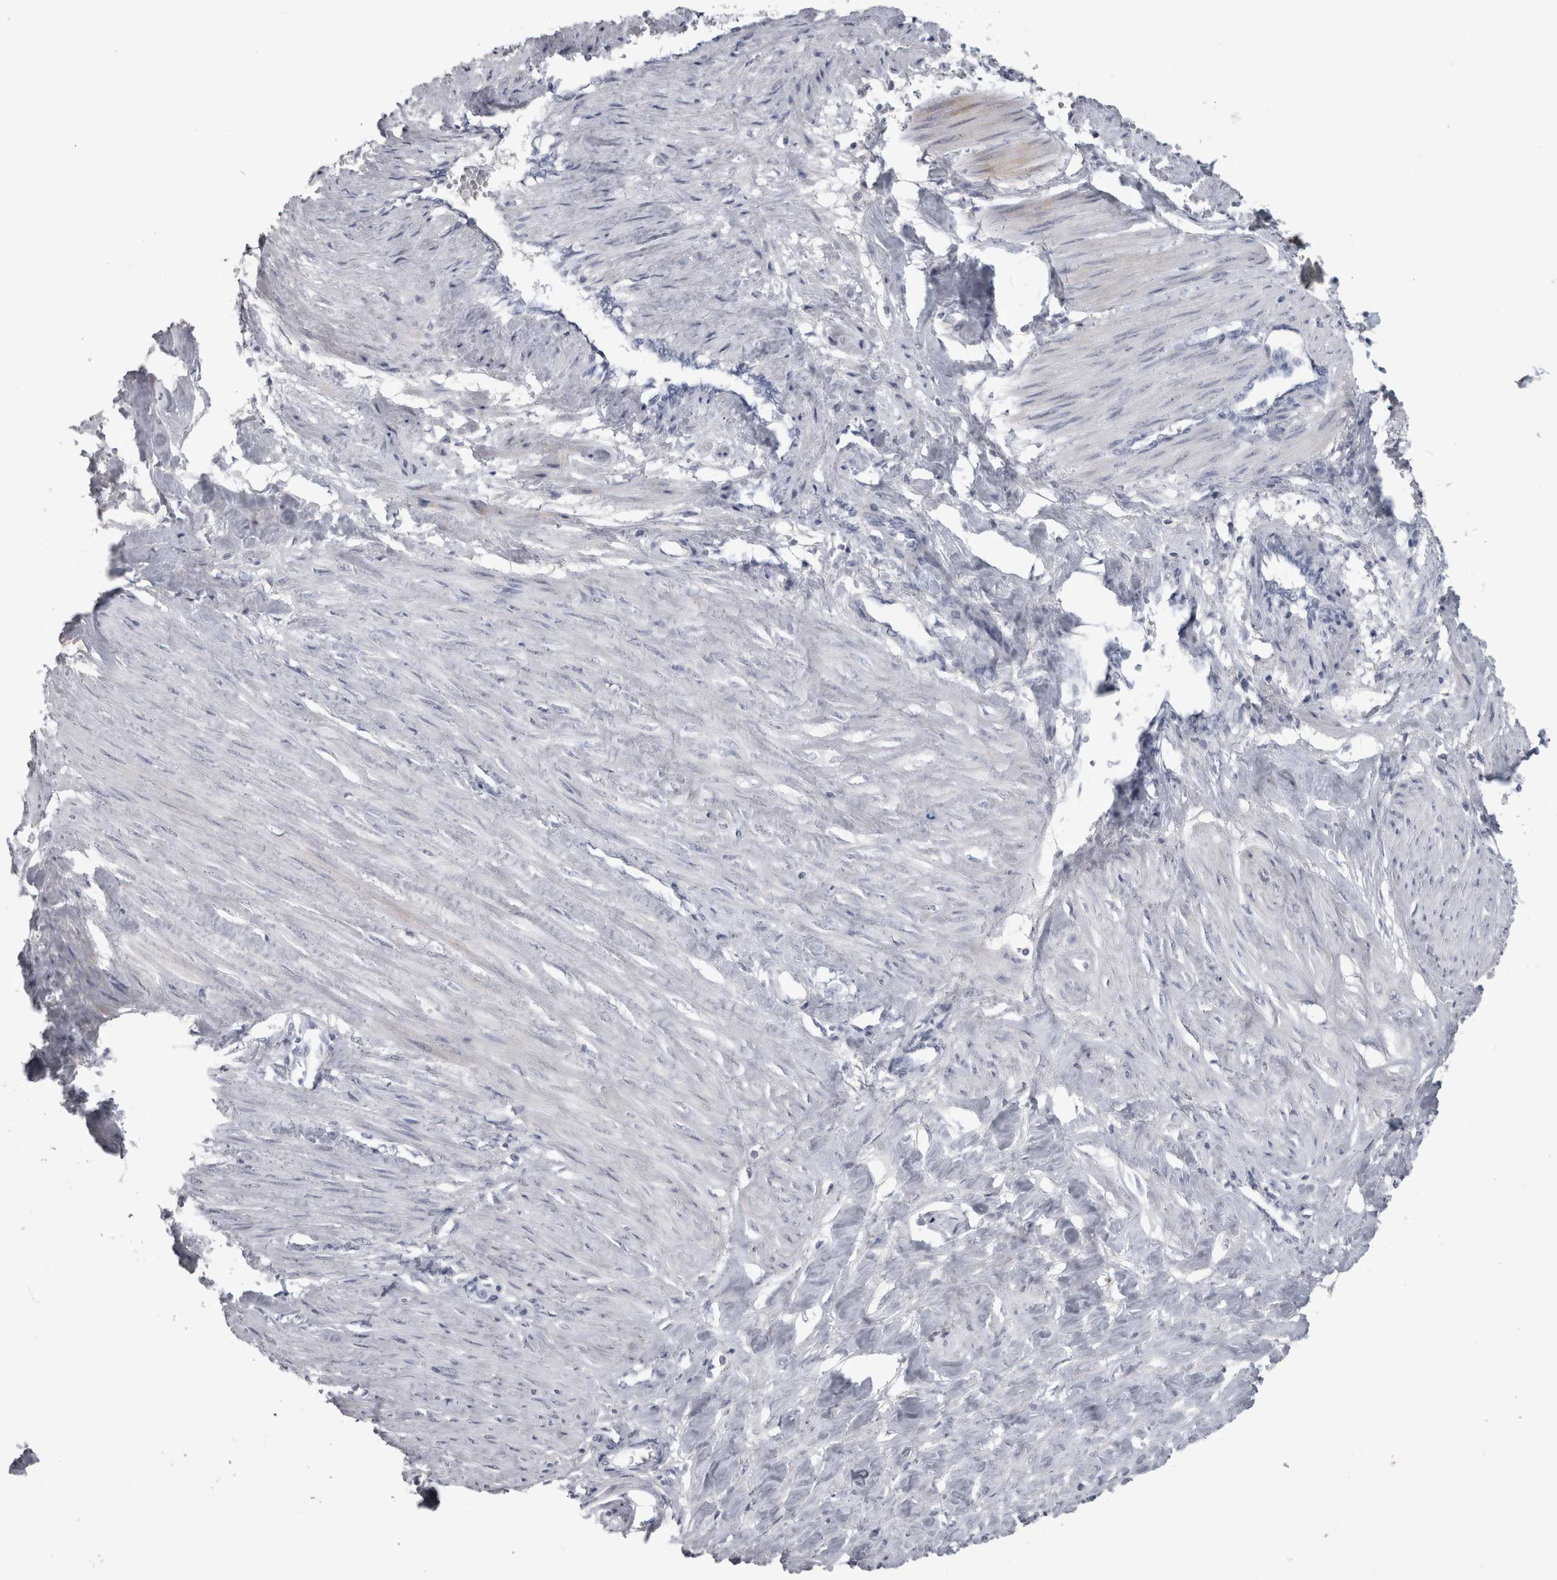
{"staining": {"intensity": "negative", "quantity": "none", "location": "none"}, "tissue": "smooth muscle", "cell_type": "Smooth muscle cells", "image_type": "normal", "snomed": [{"axis": "morphology", "description": "Normal tissue, NOS"}, {"axis": "topography", "description": "Endometrium"}], "caption": "Immunohistochemical staining of benign human smooth muscle displays no significant expression in smooth muscle cells.", "gene": "PDX1", "patient": {"sex": "female", "age": 33}}